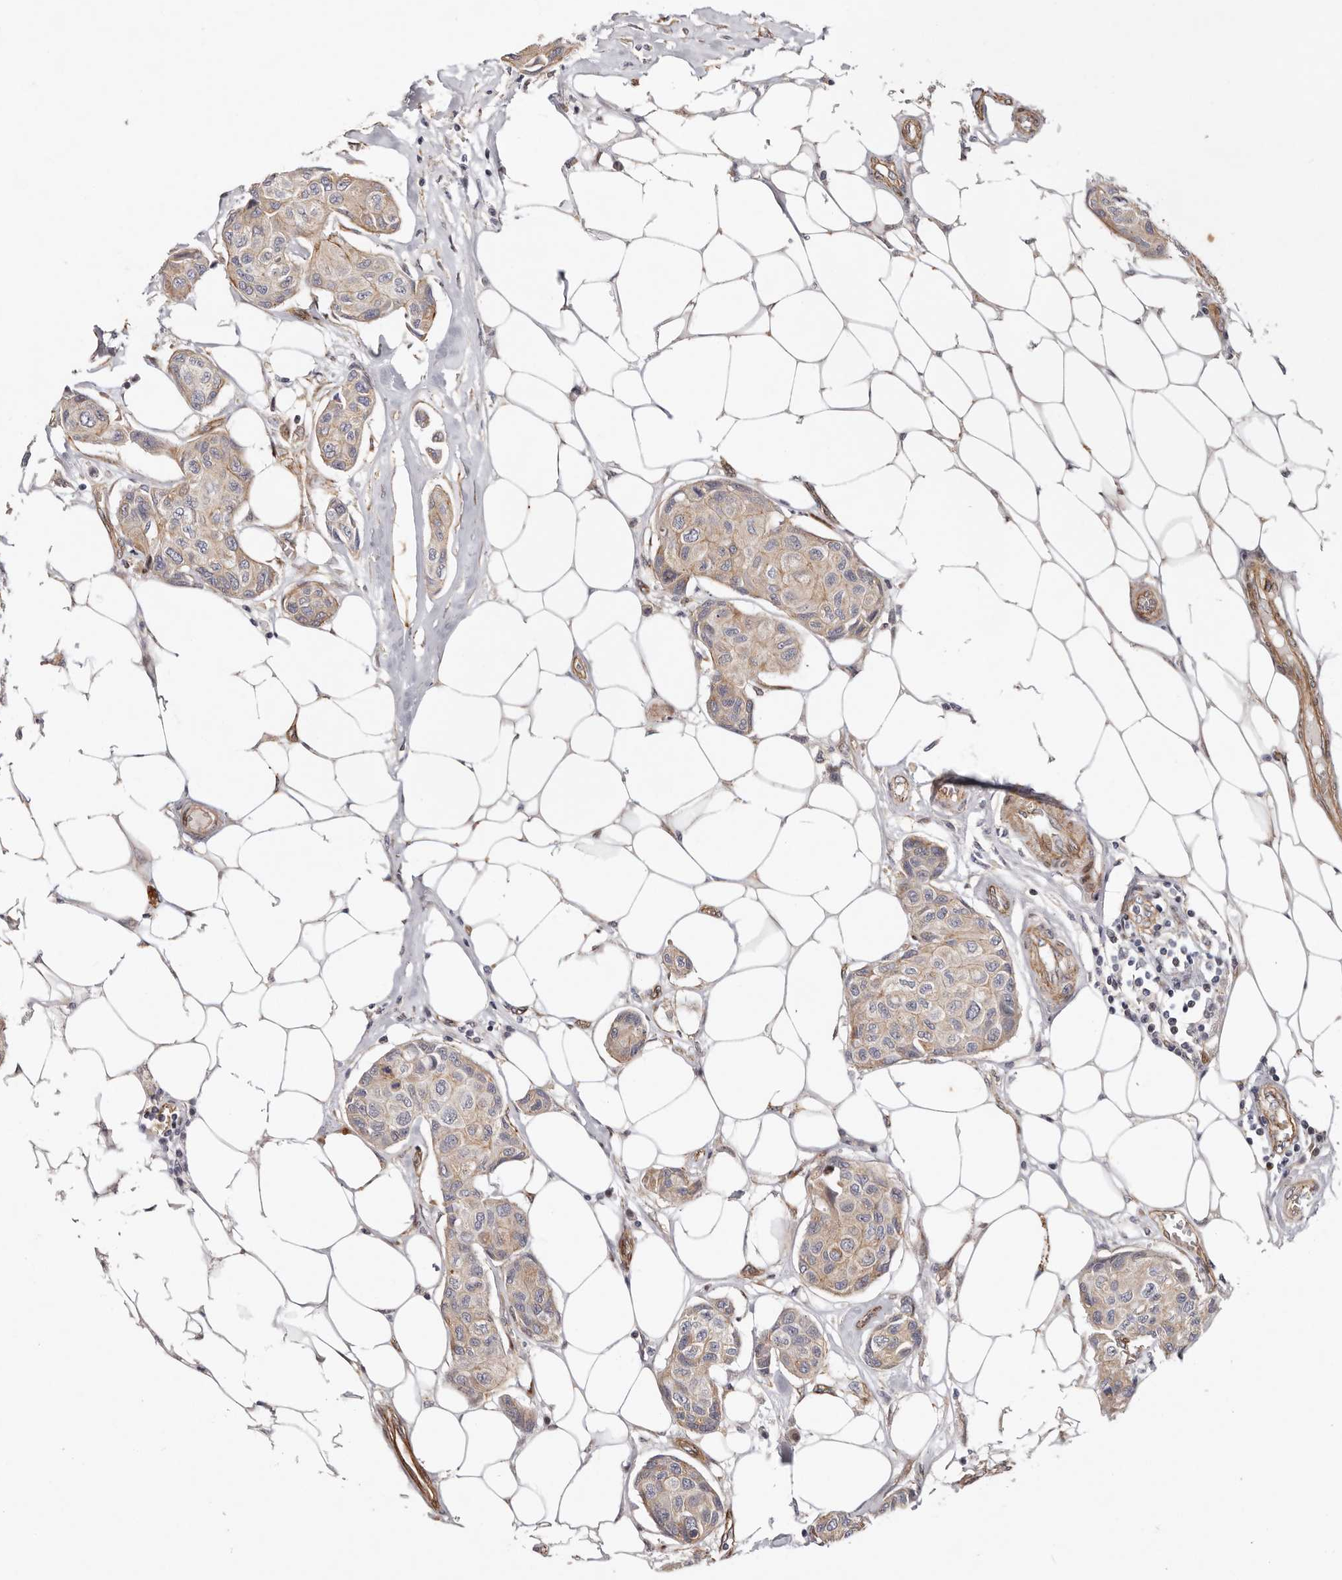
{"staining": {"intensity": "moderate", "quantity": ">75%", "location": "cytoplasmic/membranous"}, "tissue": "breast cancer", "cell_type": "Tumor cells", "image_type": "cancer", "snomed": [{"axis": "morphology", "description": "Duct carcinoma"}, {"axis": "topography", "description": "Breast"}], "caption": "A brown stain highlights moderate cytoplasmic/membranous staining of a protein in breast cancer (intraductal carcinoma) tumor cells.", "gene": "EPHX3", "patient": {"sex": "female", "age": 80}}